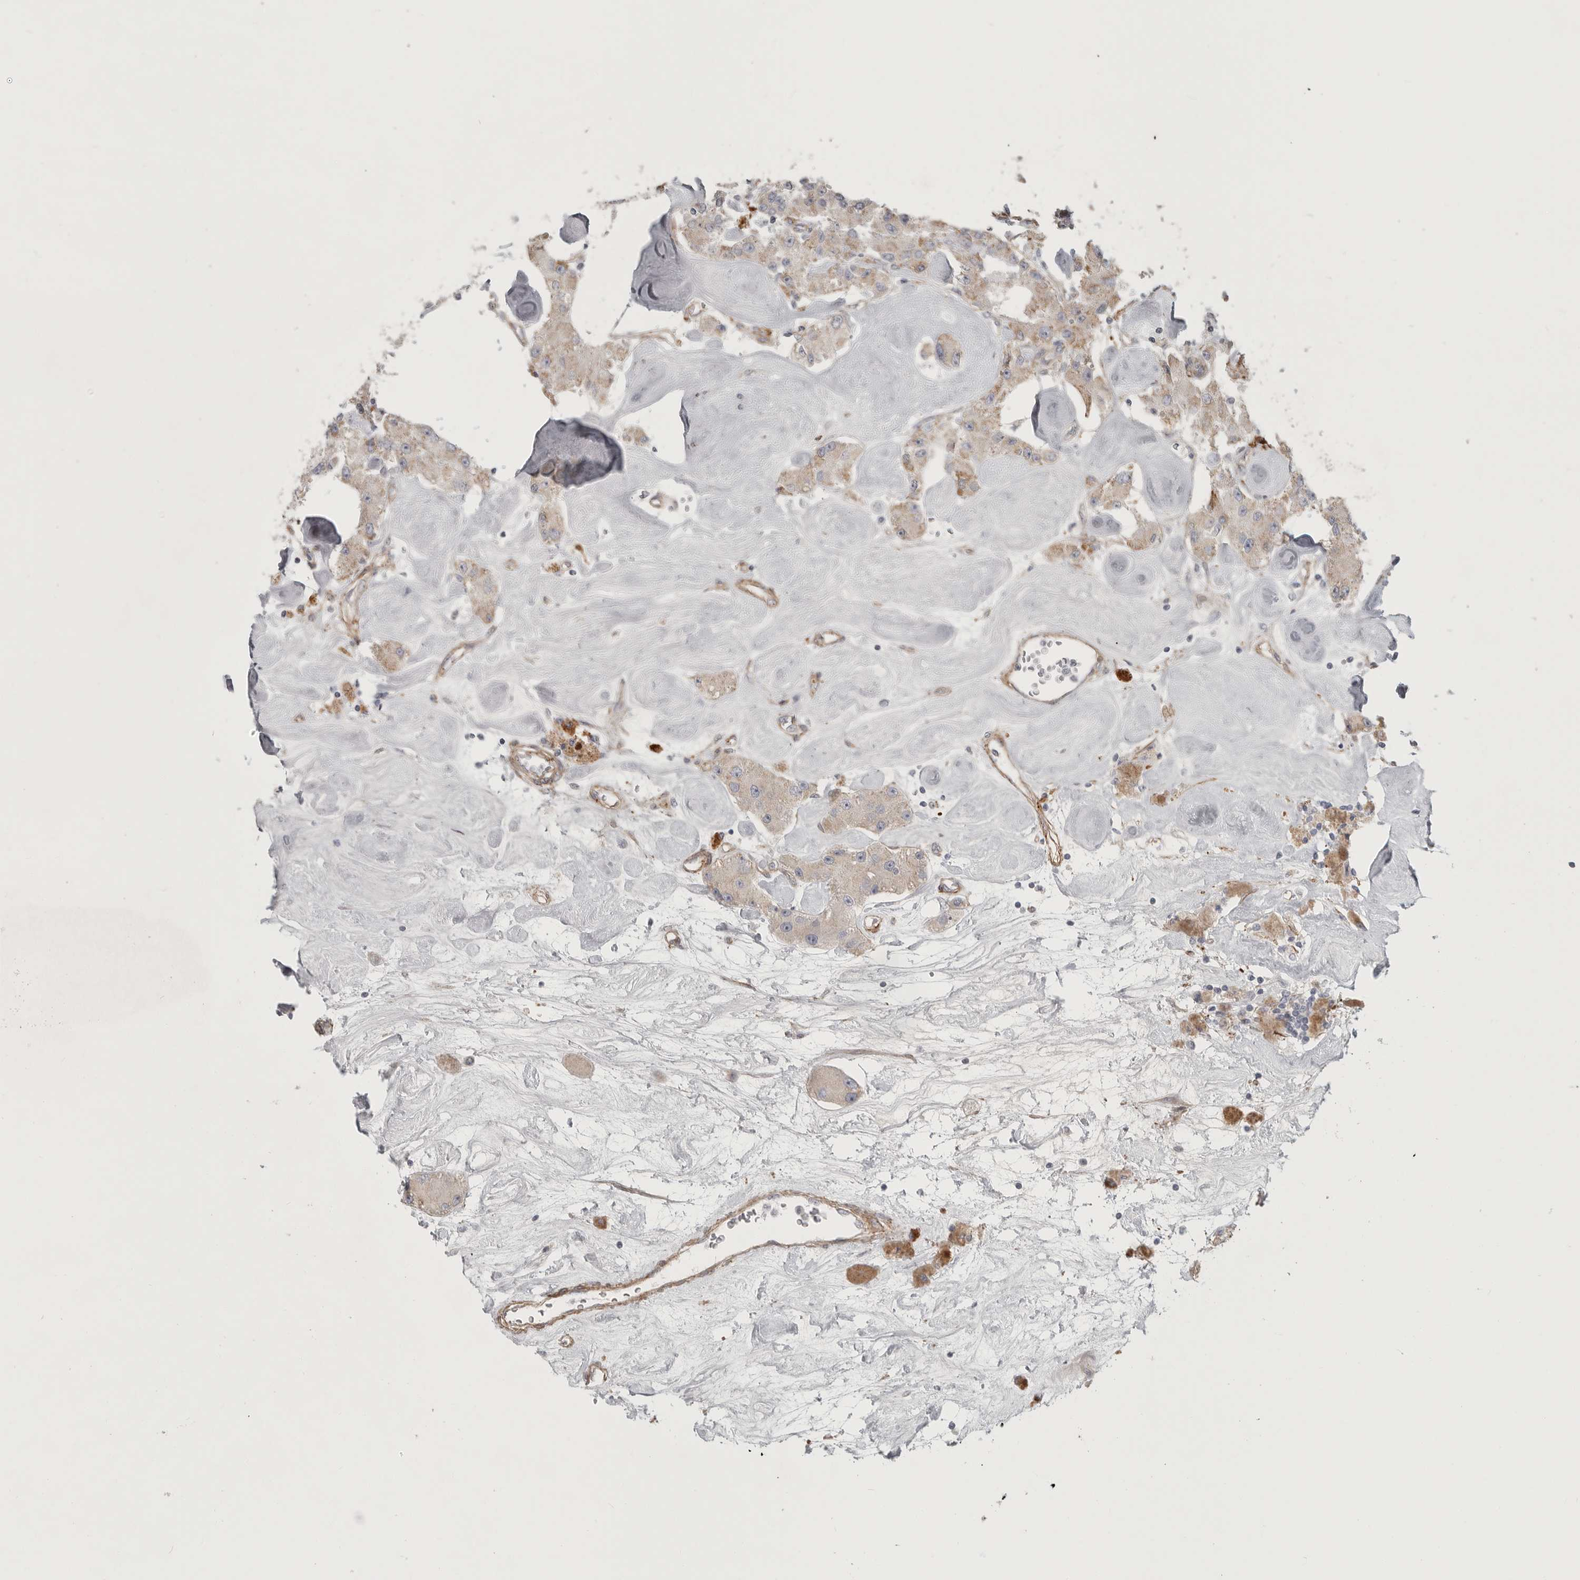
{"staining": {"intensity": "weak", "quantity": "<25%", "location": "cytoplasmic/membranous"}, "tissue": "carcinoid", "cell_type": "Tumor cells", "image_type": "cancer", "snomed": [{"axis": "morphology", "description": "Carcinoid, malignant, NOS"}, {"axis": "topography", "description": "Pancreas"}], "caption": "This is a histopathology image of IHC staining of carcinoid, which shows no expression in tumor cells.", "gene": "LONRF1", "patient": {"sex": "male", "age": 41}}